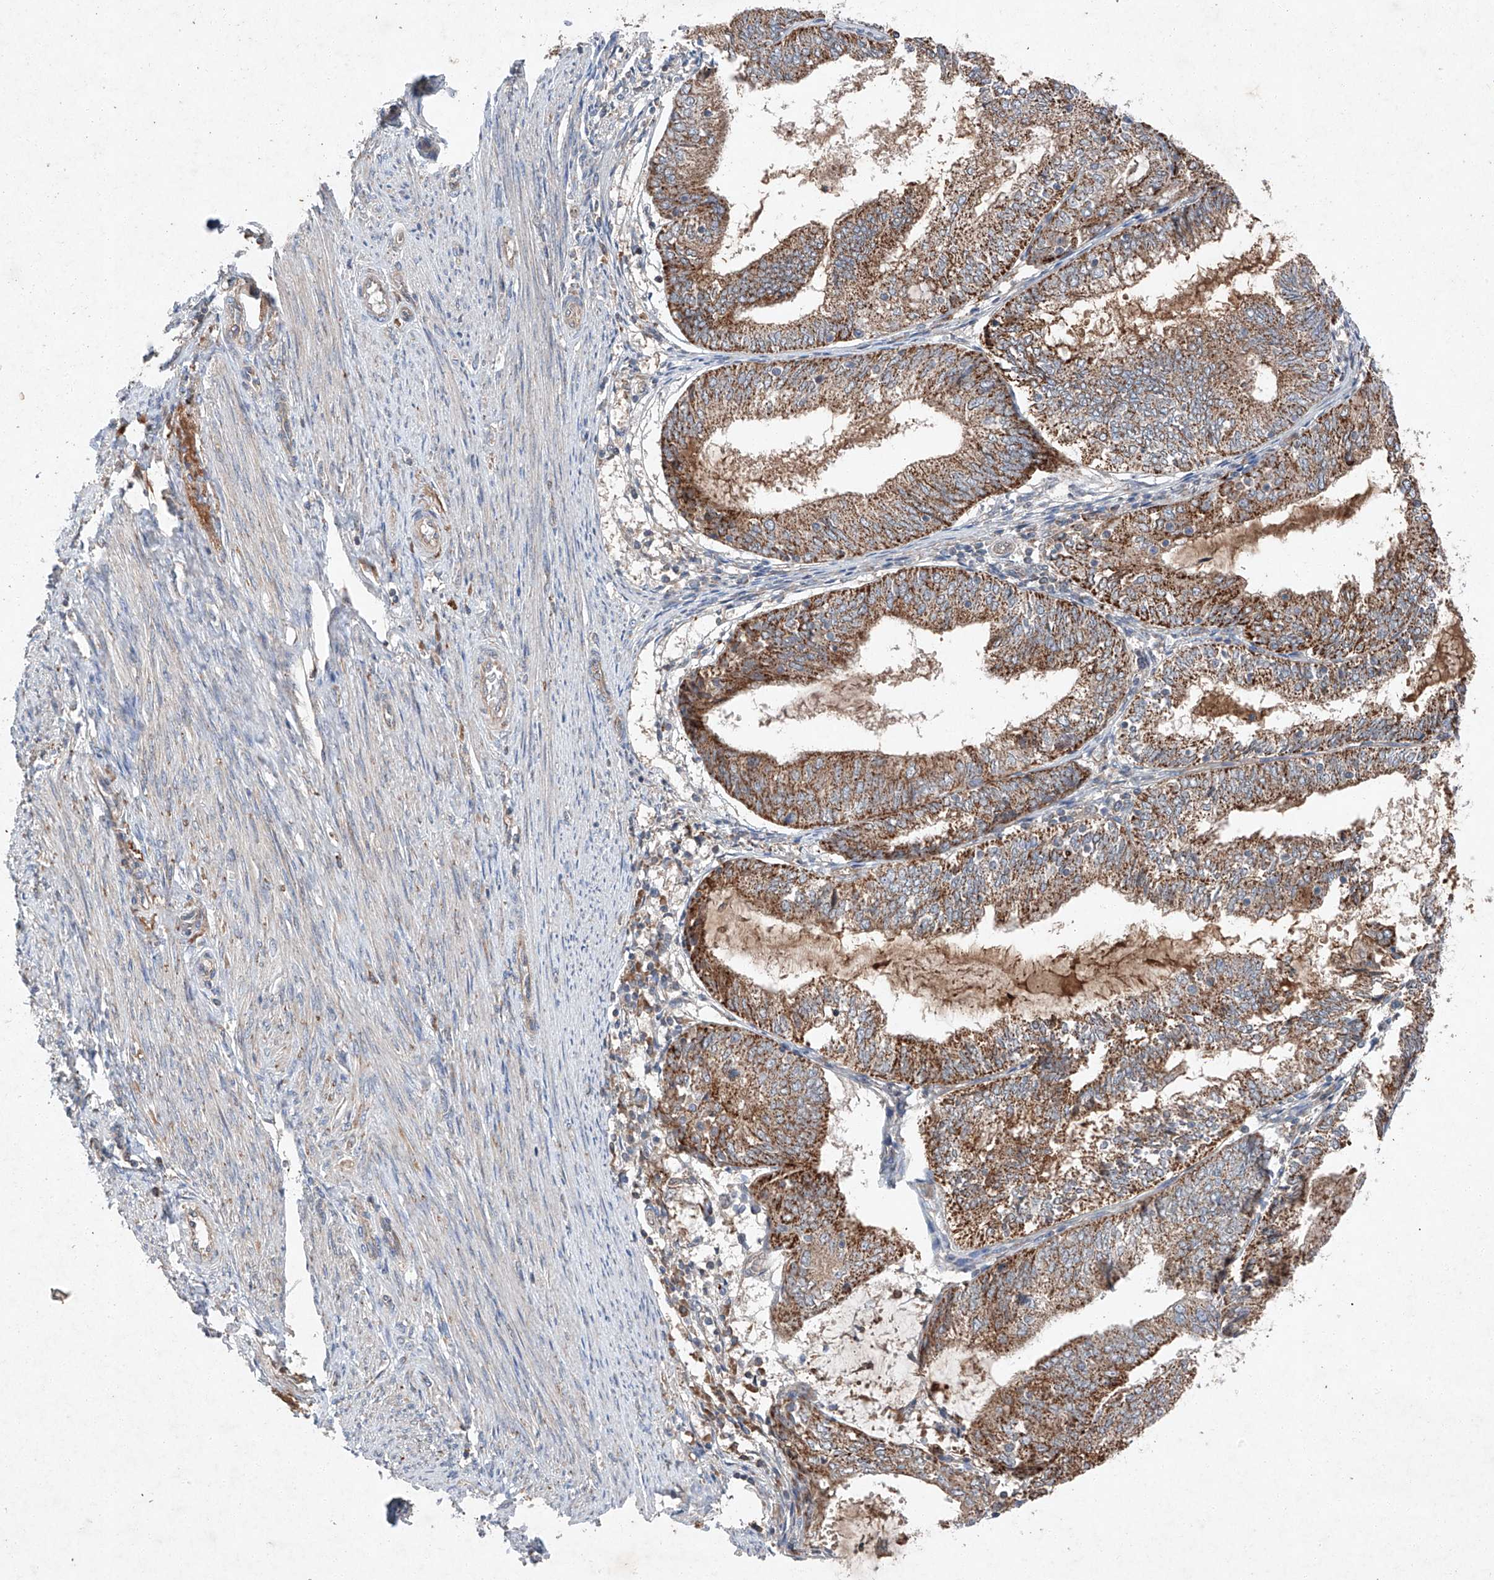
{"staining": {"intensity": "strong", "quantity": ">75%", "location": "cytoplasmic/membranous"}, "tissue": "endometrial cancer", "cell_type": "Tumor cells", "image_type": "cancer", "snomed": [{"axis": "morphology", "description": "Adenocarcinoma, NOS"}, {"axis": "topography", "description": "Endometrium"}], "caption": "Immunohistochemistry (IHC) staining of endometrial adenocarcinoma, which displays high levels of strong cytoplasmic/membranous staining in approximately >75% of tumor cells indicating strong cytoplasmic/membranous protein staining. The staining was performed using DAB (brown) for protein detection and nuclei were counterstained in hematoxylin (blue).", "gene": "RUSC1", "patient": {"sex": "female", "age": 81}}